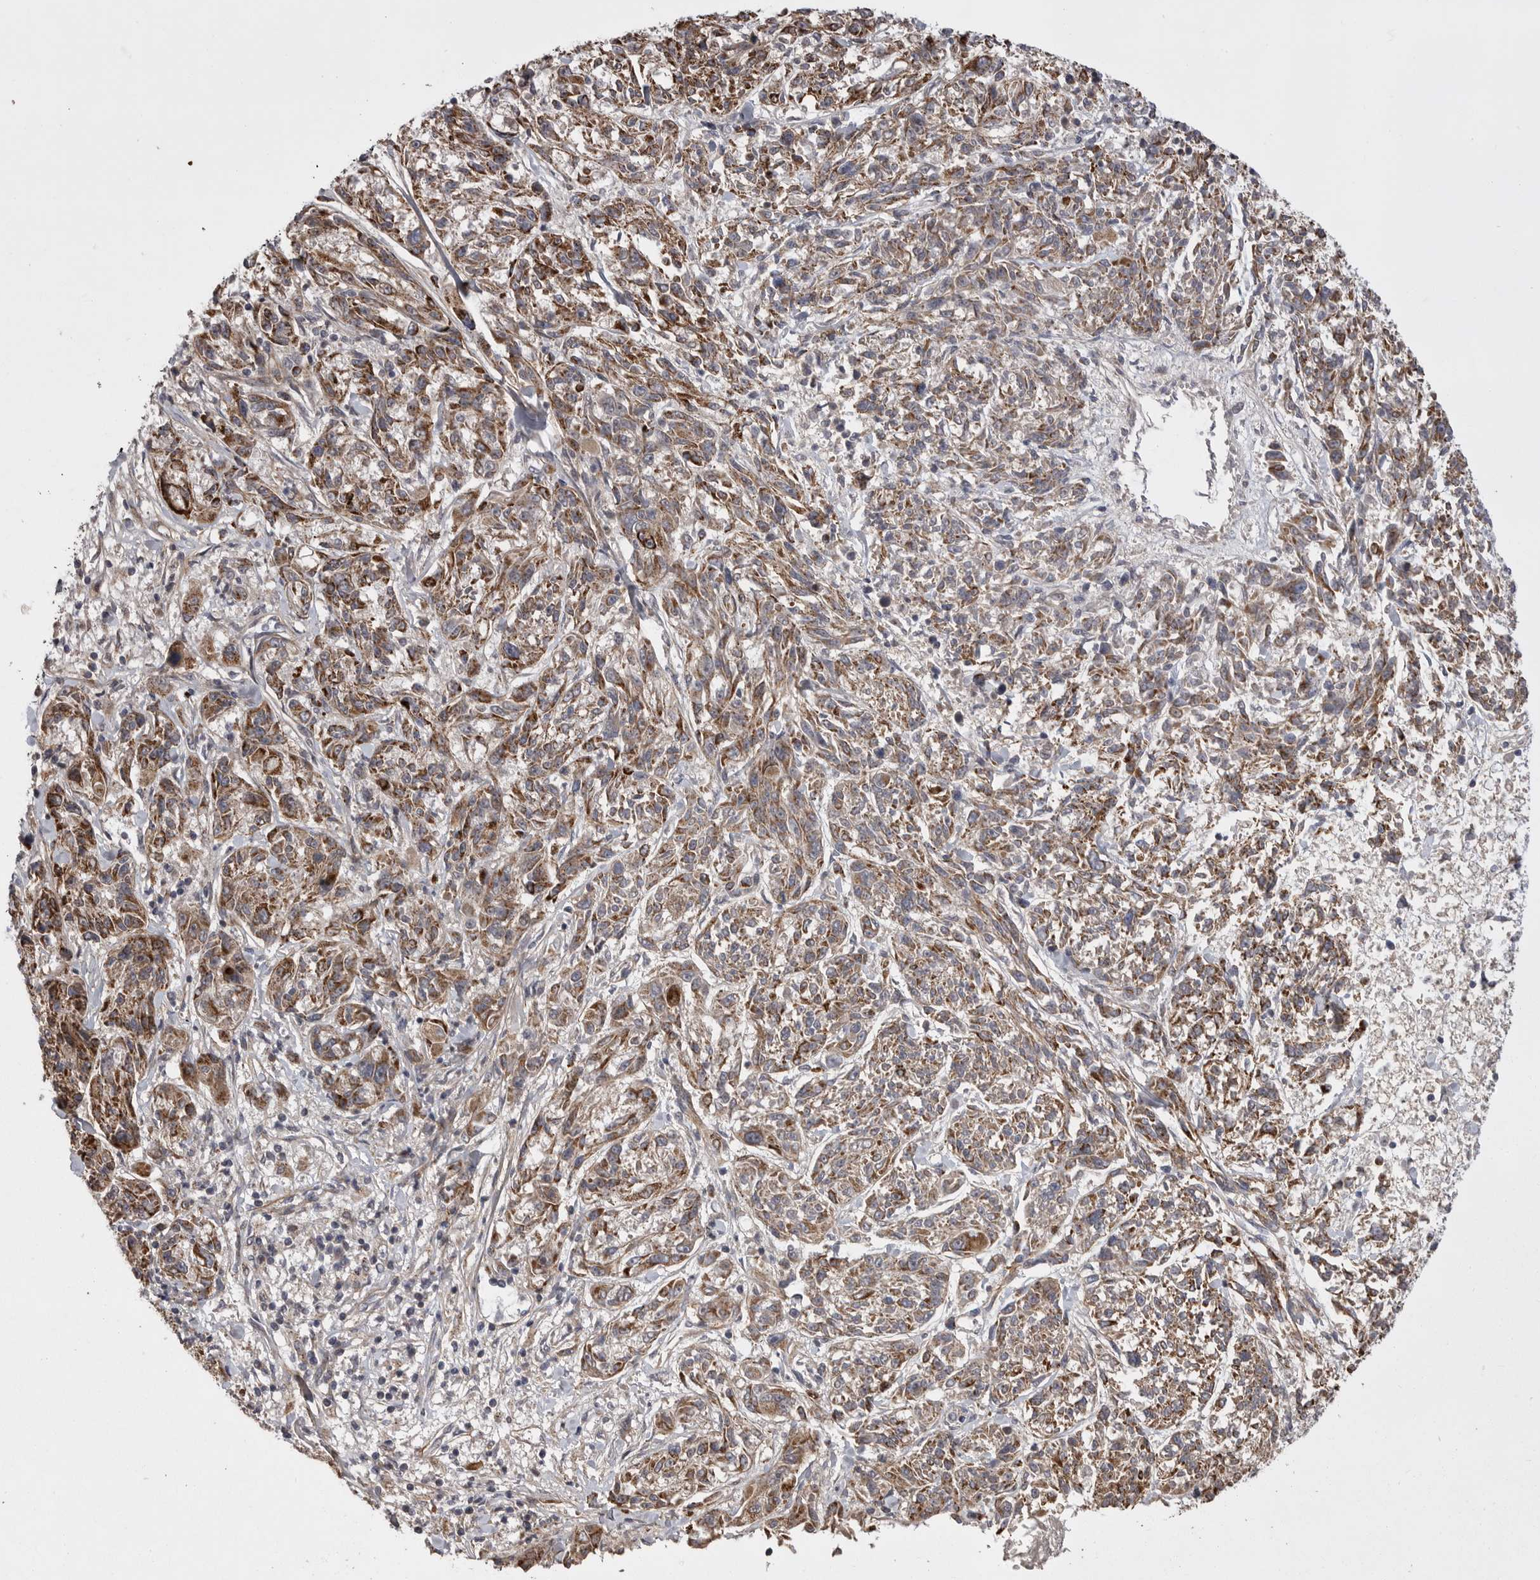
{"staining": {"intensity": "moderate", "quantity": ">75%", "location": "cytoplasmic/membranous"}, "tissue": "melanoma", "cell_type": "Tumor cells", "image_type": "cancer", "snomed": [{"axis": "morphology", "description": "Malignant melanoma, NOS"}, {"axis": "topography", "description": "Skin"}], "caption": "The photomicrograph displays a brown stain indicating the presence of a protein in the cytoplasmic/membranous of tumor cells in melanoma.", "gene": "KYAT3", "patient": {"sex": "male", "age": 53}}